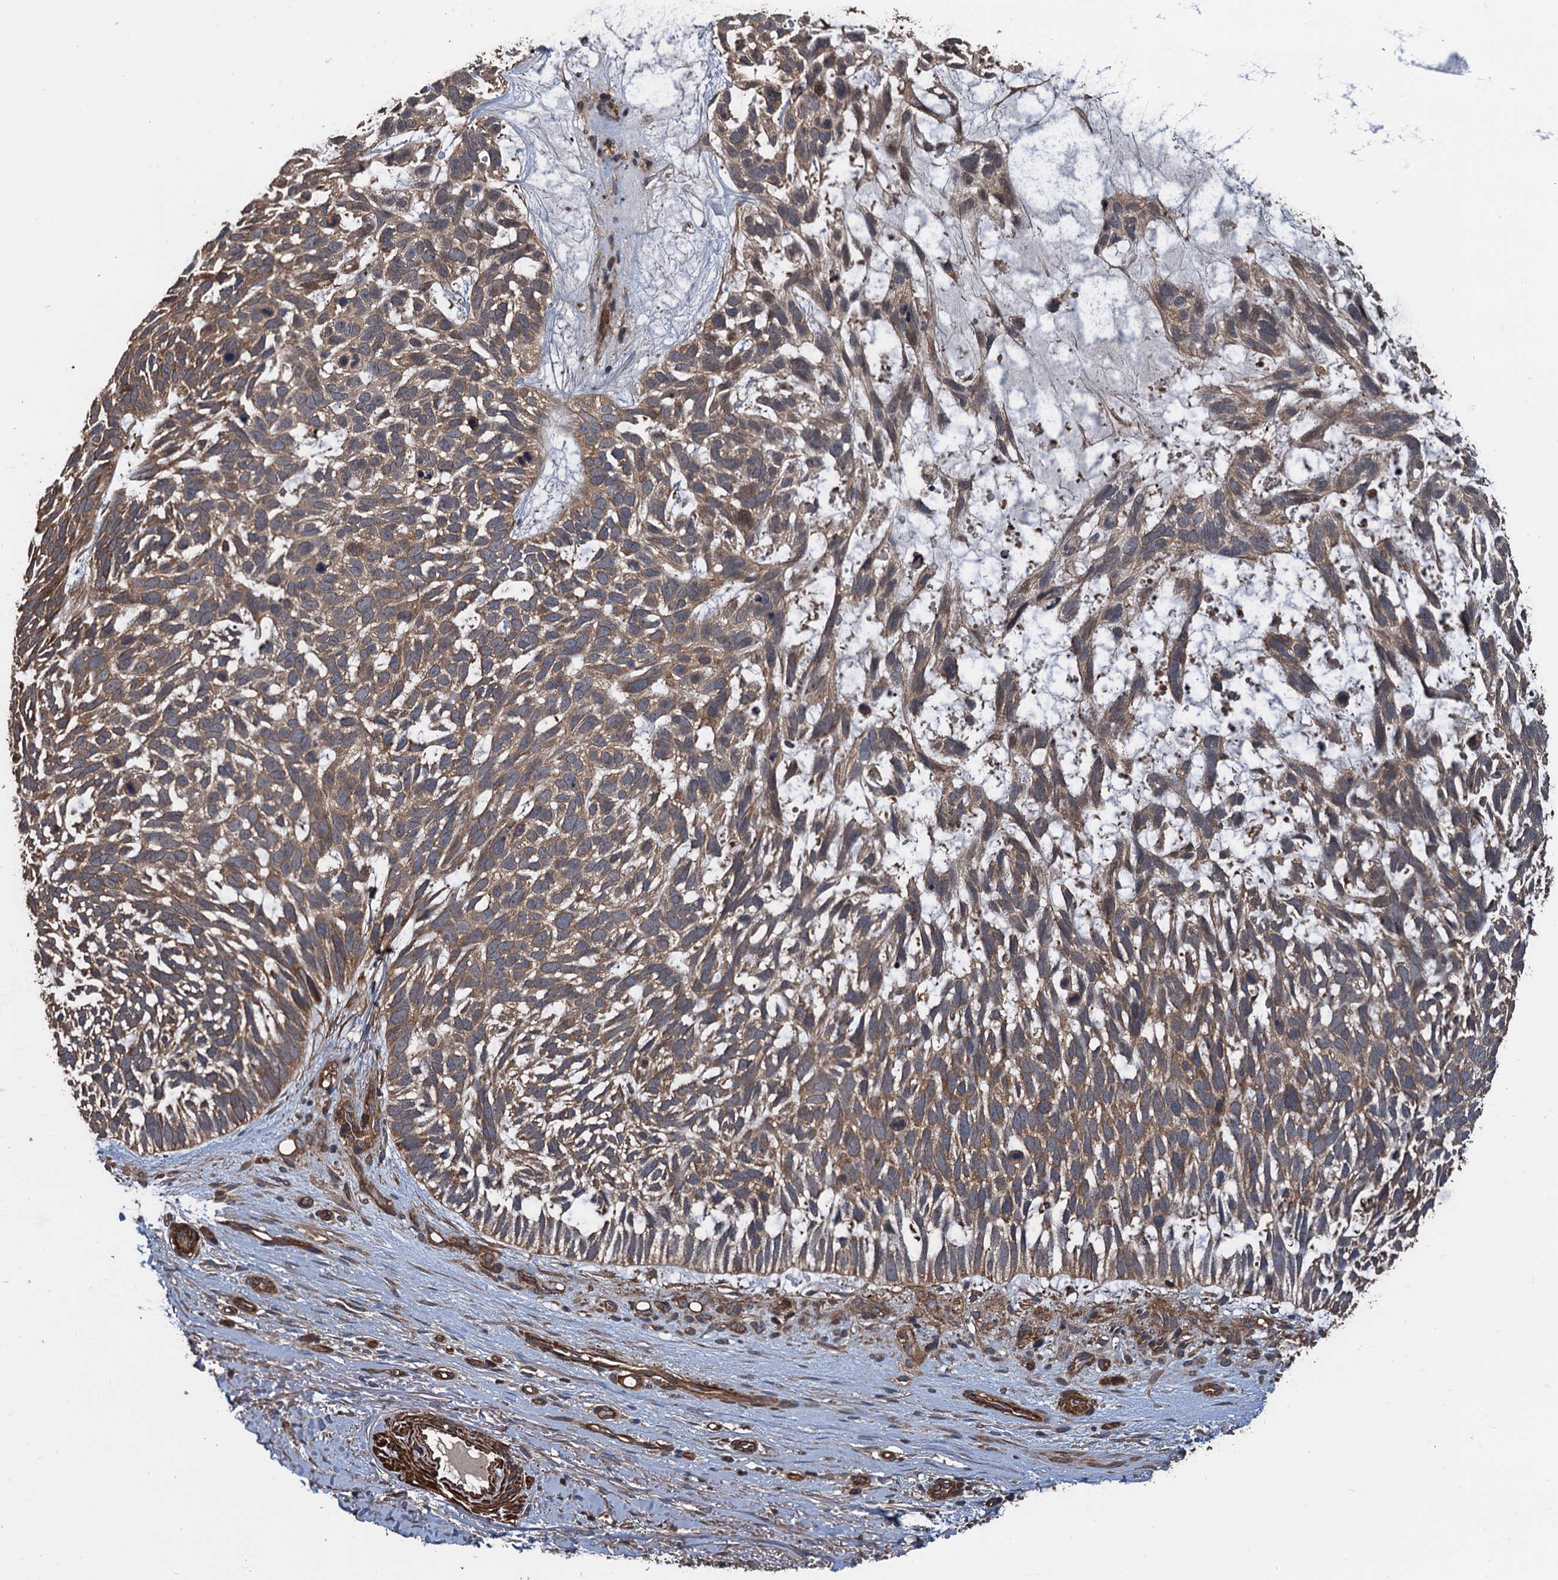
{"staining": {"intensity": "moderate", "quantity": ">75%", "location": "cytoplasmic/membranous"}, "tissue": "skin cancer", "cell_type": "Tumor cells", "image_type": "cancer", "snomed": [{"axis": "morphology", "description": "Basal cell carcinoma"}, {"axis": "topography", "description": "Skin"}], "caption": "Immunohistochemical staining of human skin cancer (basal cell carcinoma) exhibits medium levels of moderate cytoplasmic/membranous protein expression in approximately >75% of tumor cells.", "gene": "PPP4R1", "patient": {"sex": "male", "age": 88}}